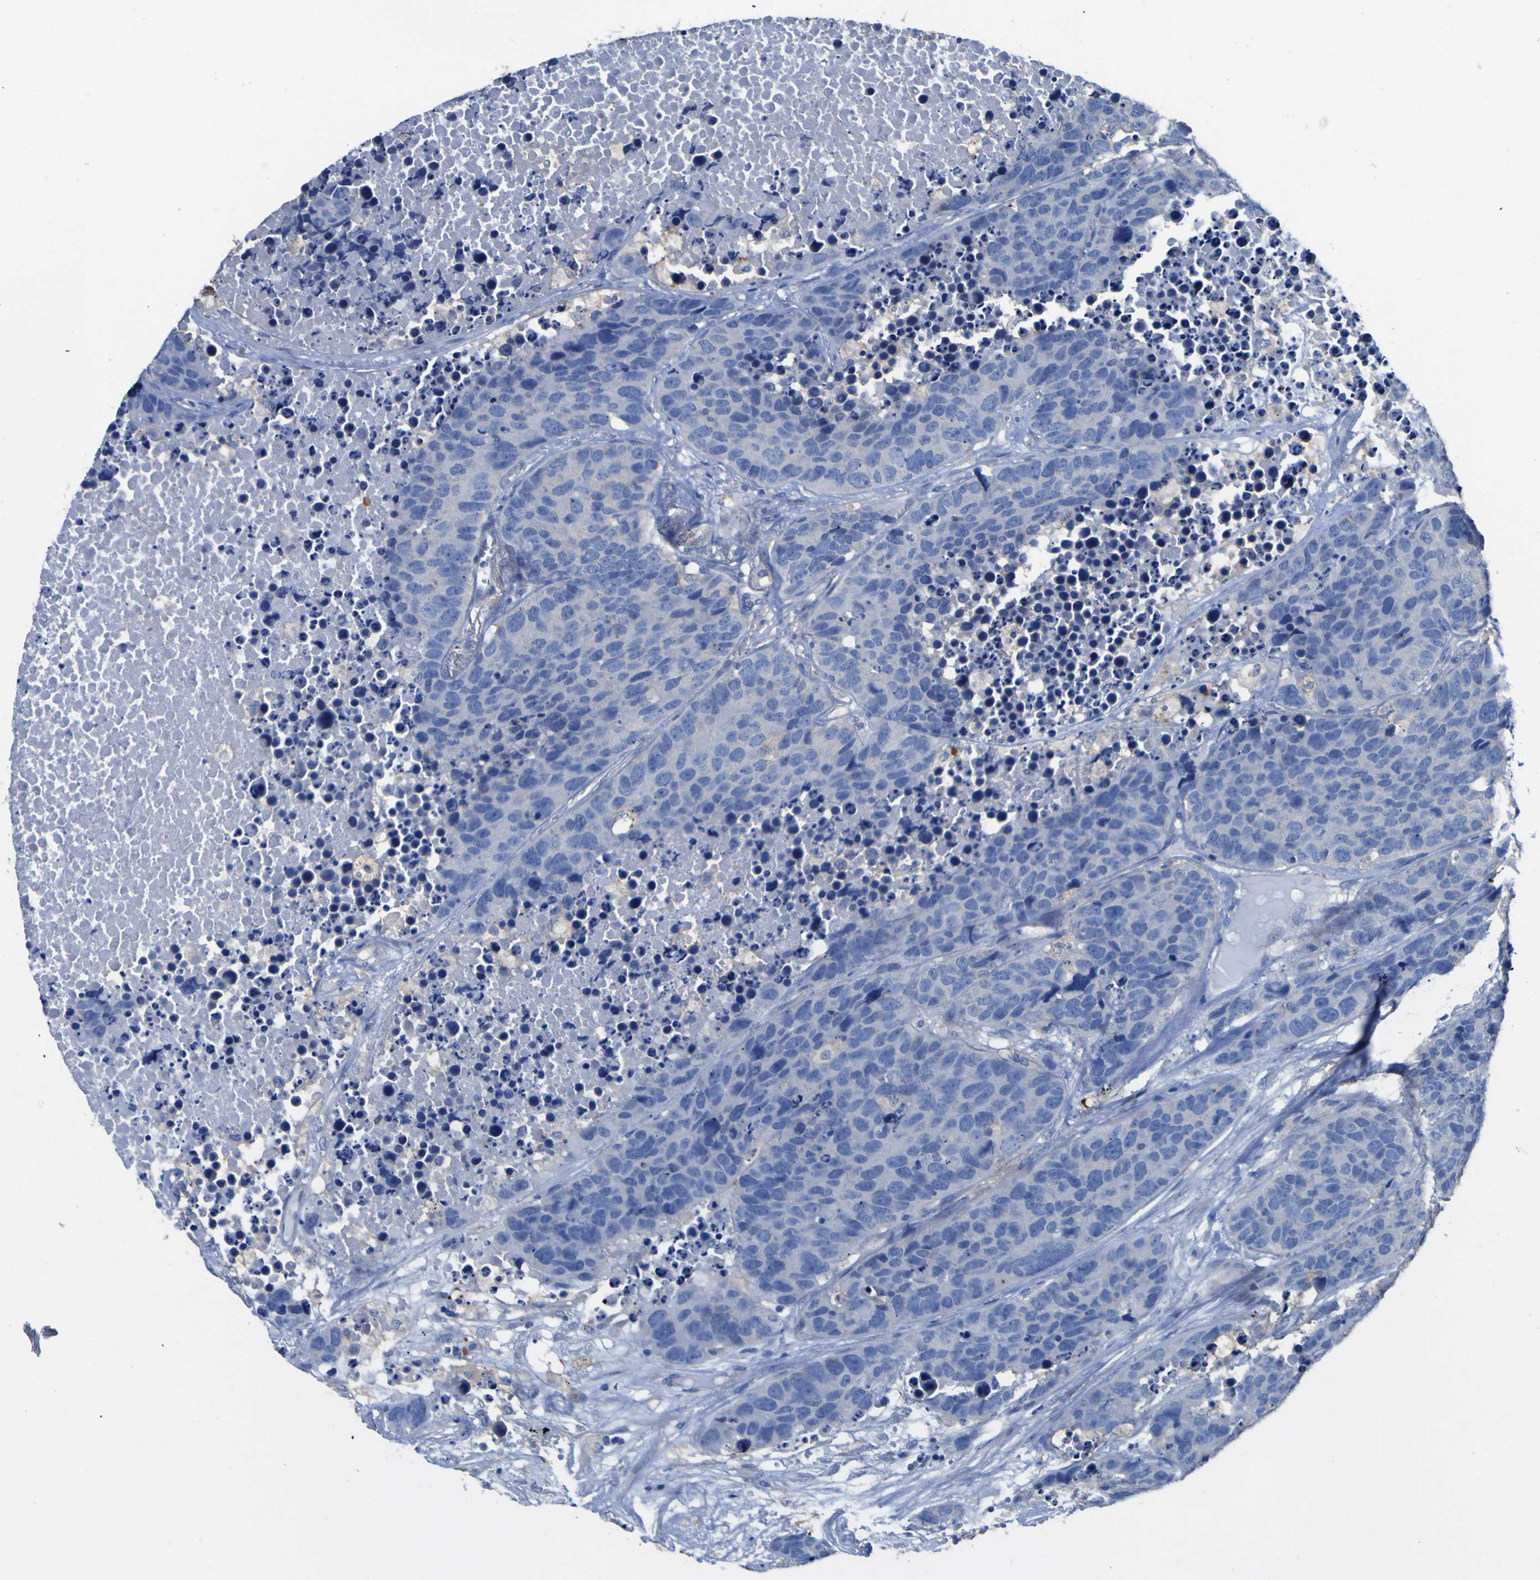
{"staining": {"intensity": "negative", "quantity": "none", "location": "none"}, "tissue": "carcinoid", "cell_type": "Tumor cells", "image_type": "cancer", "snomed": [{"axis": "morphology", "description": "Carcinoid, malignant, NOS"}, {"axis": "topography", "description": "Lung"}], "caption": "Immunohistochemical staining of human carcinoid exhibits no significant expression in tumor cells.", "gene": "AGO4", "patient": {"sex": "male", "age": 60}}